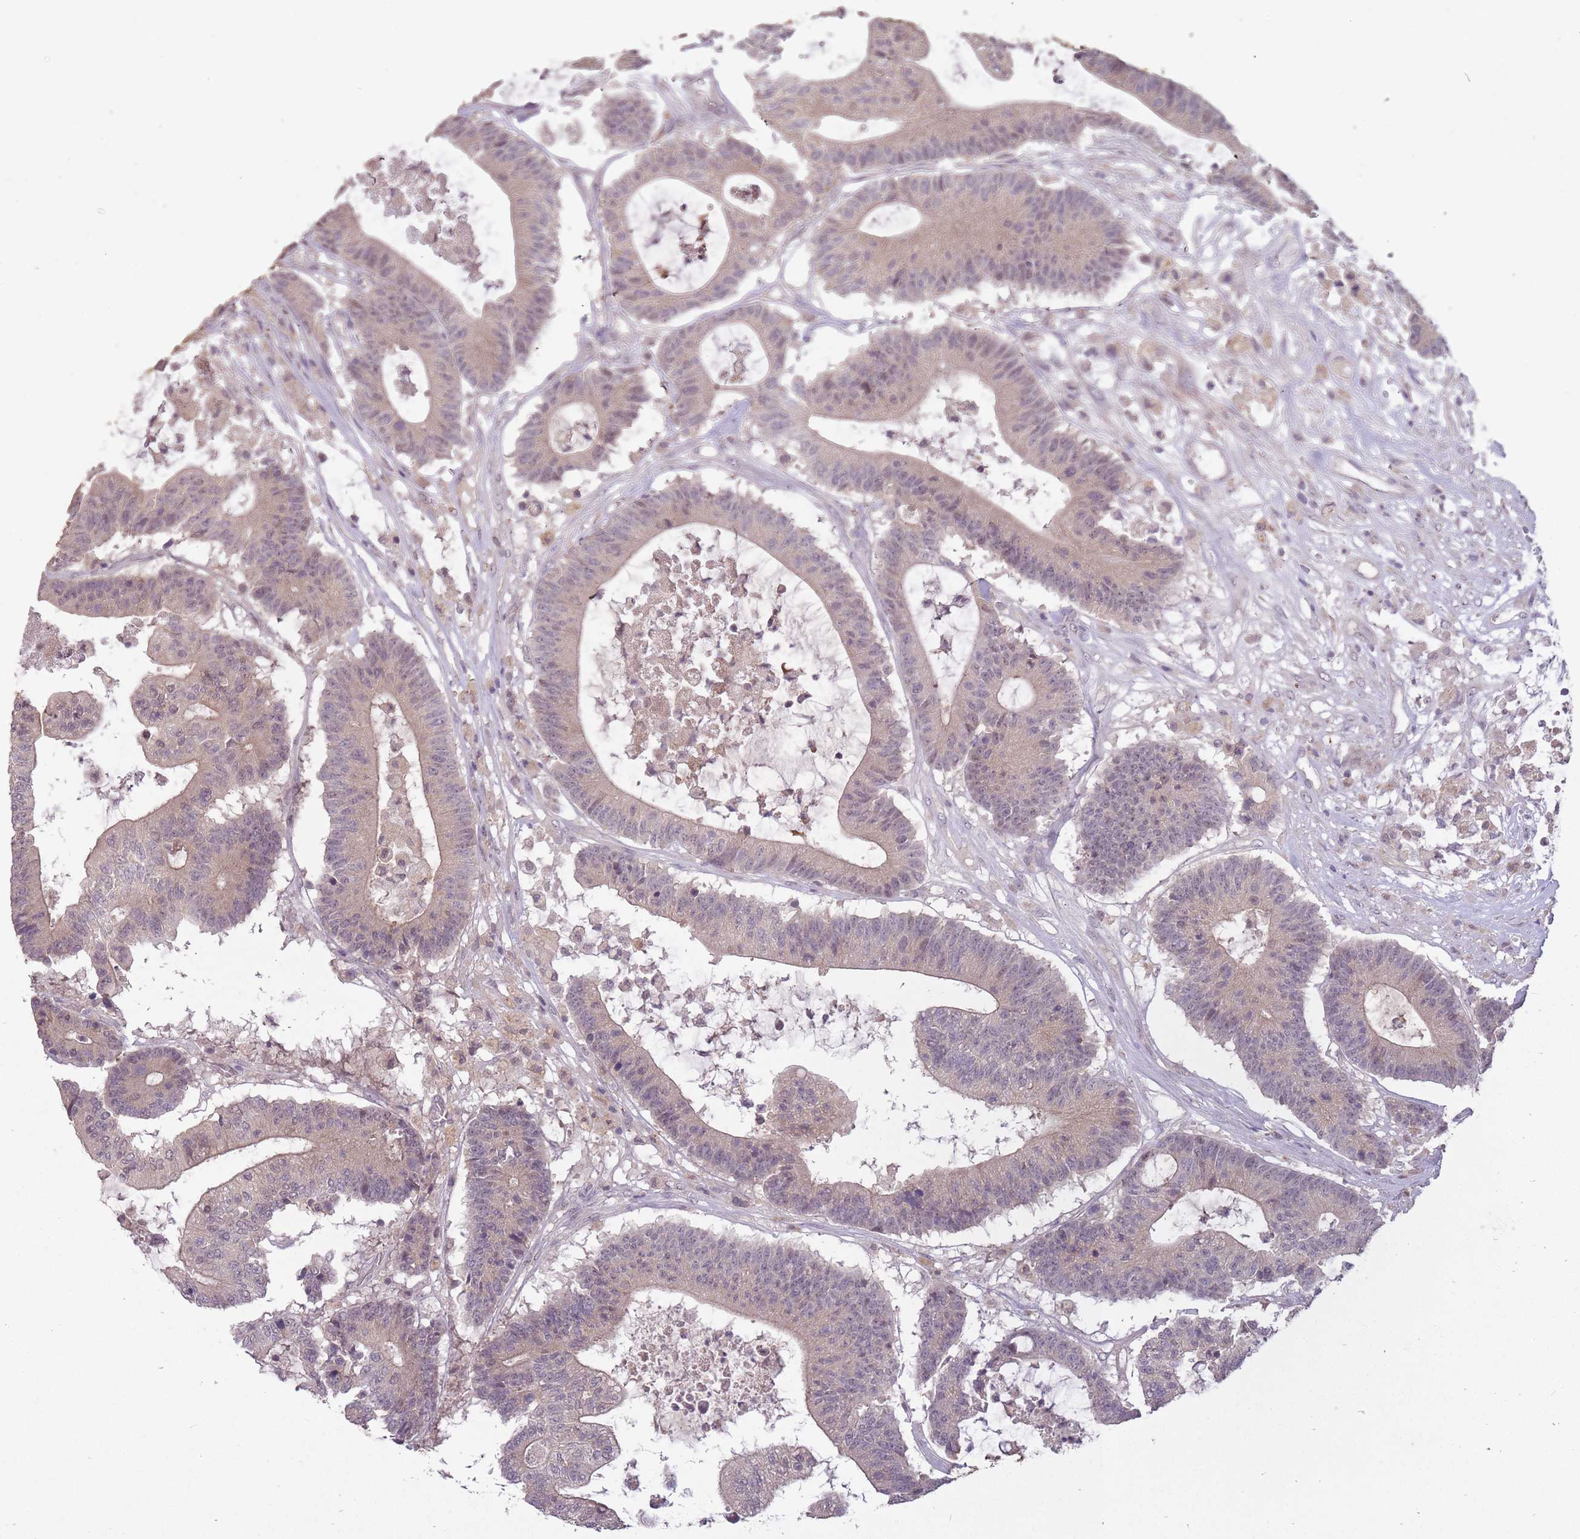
{"staining": {"intensity": "weak", "quantity": "25%-75%", "location": "cytoplasmic/membranous"}, "tissue": "colorectal cancer", "cell_type": "Tumor cells", "image_type": "cancer", "snomed": [{"axis": "morphology", "description": "Adenocarcinoma, NOS"}, {"axis": "topography", "description": "Colon"}], "caption": "This histopathology image exhibits immunohistochemistry (IHC) staining of adenocarcinoma (colorectal), with low weak cytoplasmic/membranous positivity in approximately 25%-75% of tumor cells.", "gene": "LRATD2", "patient": {"sex": "female", "age": 84}}